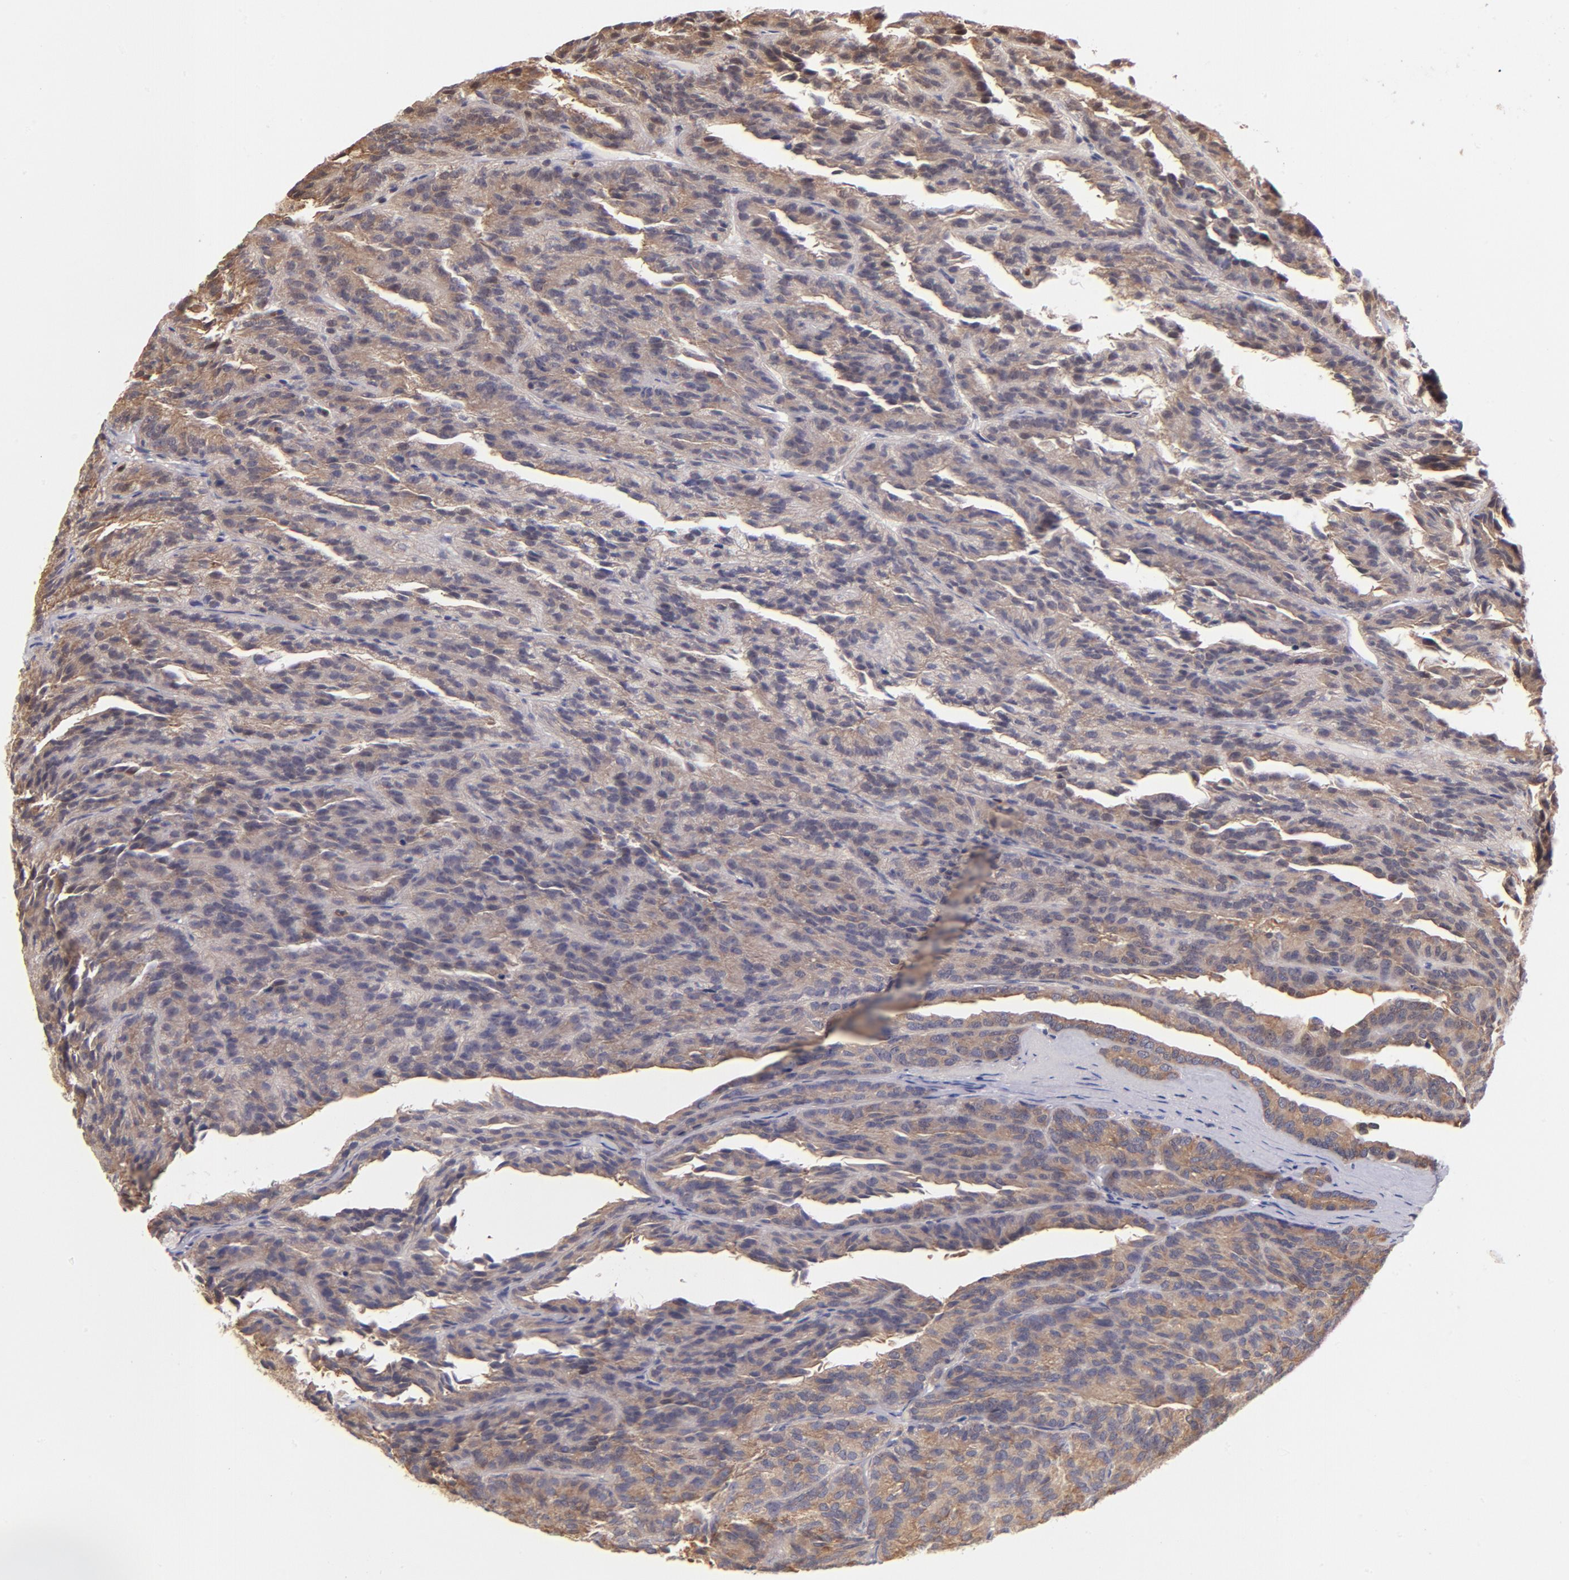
{"staining": {"intensity": "moderate", "quantity": ">75%", "location": "cytoplasmic/membranous"}, "tissue": "renal cancer", "cell_type": "Tumor cells", "image_type": "cancer", "snomed": [{"axis": "morphology", "description": "Adenocarcinoma, NOS"}, {"axis": "topography", "description": "Kidney"}], "caption": "Renal adenocarcinoma was stained to show a protein in brown. There is medium levels of moderate cytoplasmic/membranous positivity in about >75% of tumor cells.", "gene": "YWHAB", "patient": {"sex": "male", "age": 46}}